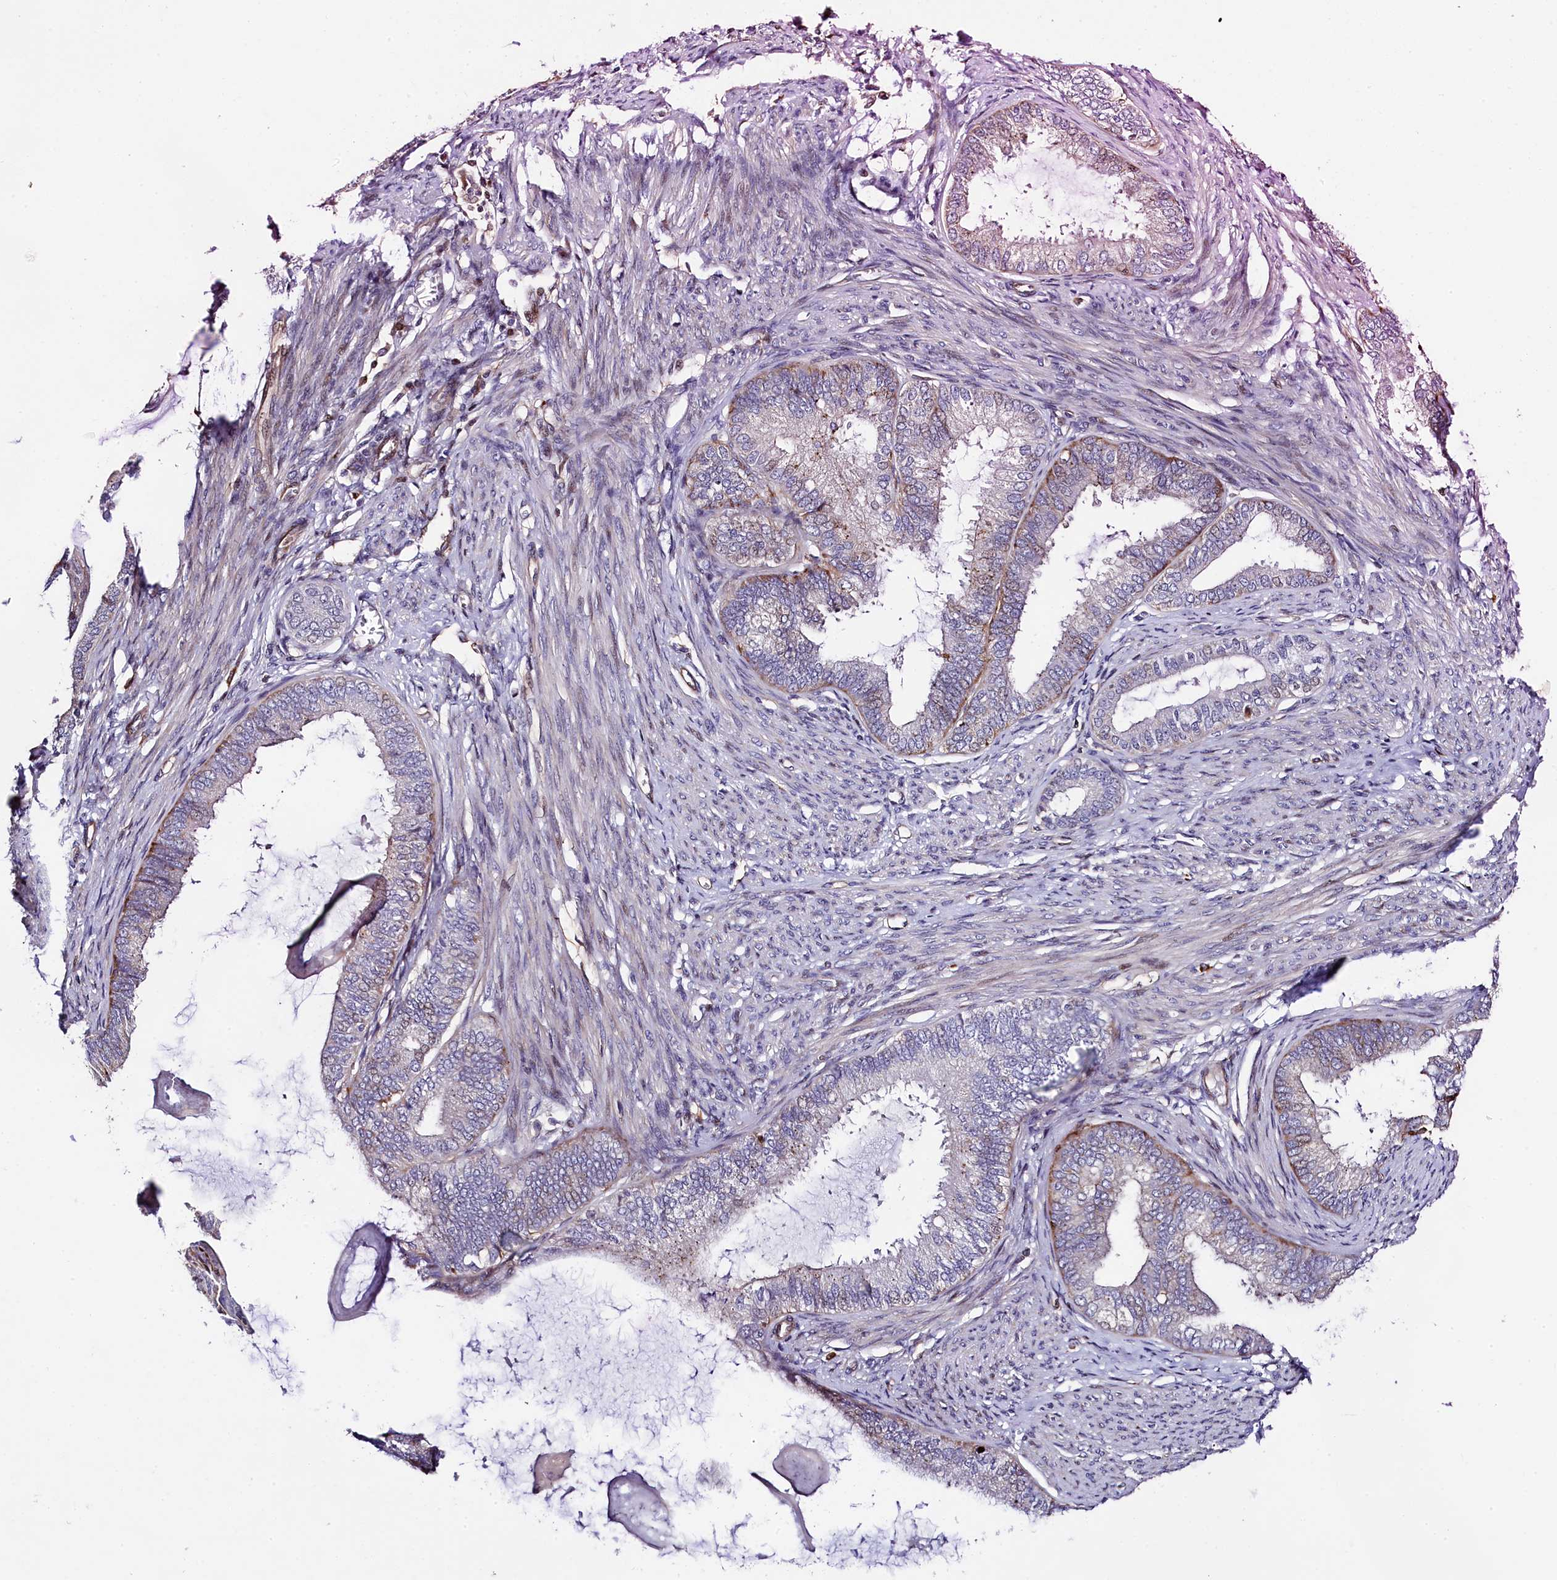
{"staining": {"intensity": "negative", "quantity": "none", "location": "none"}, "tissue": "endometrial cancer", "cell_type": "Tumor cells", "image_type": "cancer", "snomed": [{"axis": "morphology", "description": "Adenocarcinoma, NOS"}, {"axis": "topography", "description": "Endometrium"}], "caption": "Tumor cells show no significant protein positivity in endometrial cancer.", "gene": "TGDS", "patient": {"sex": "female", "age": 86}}